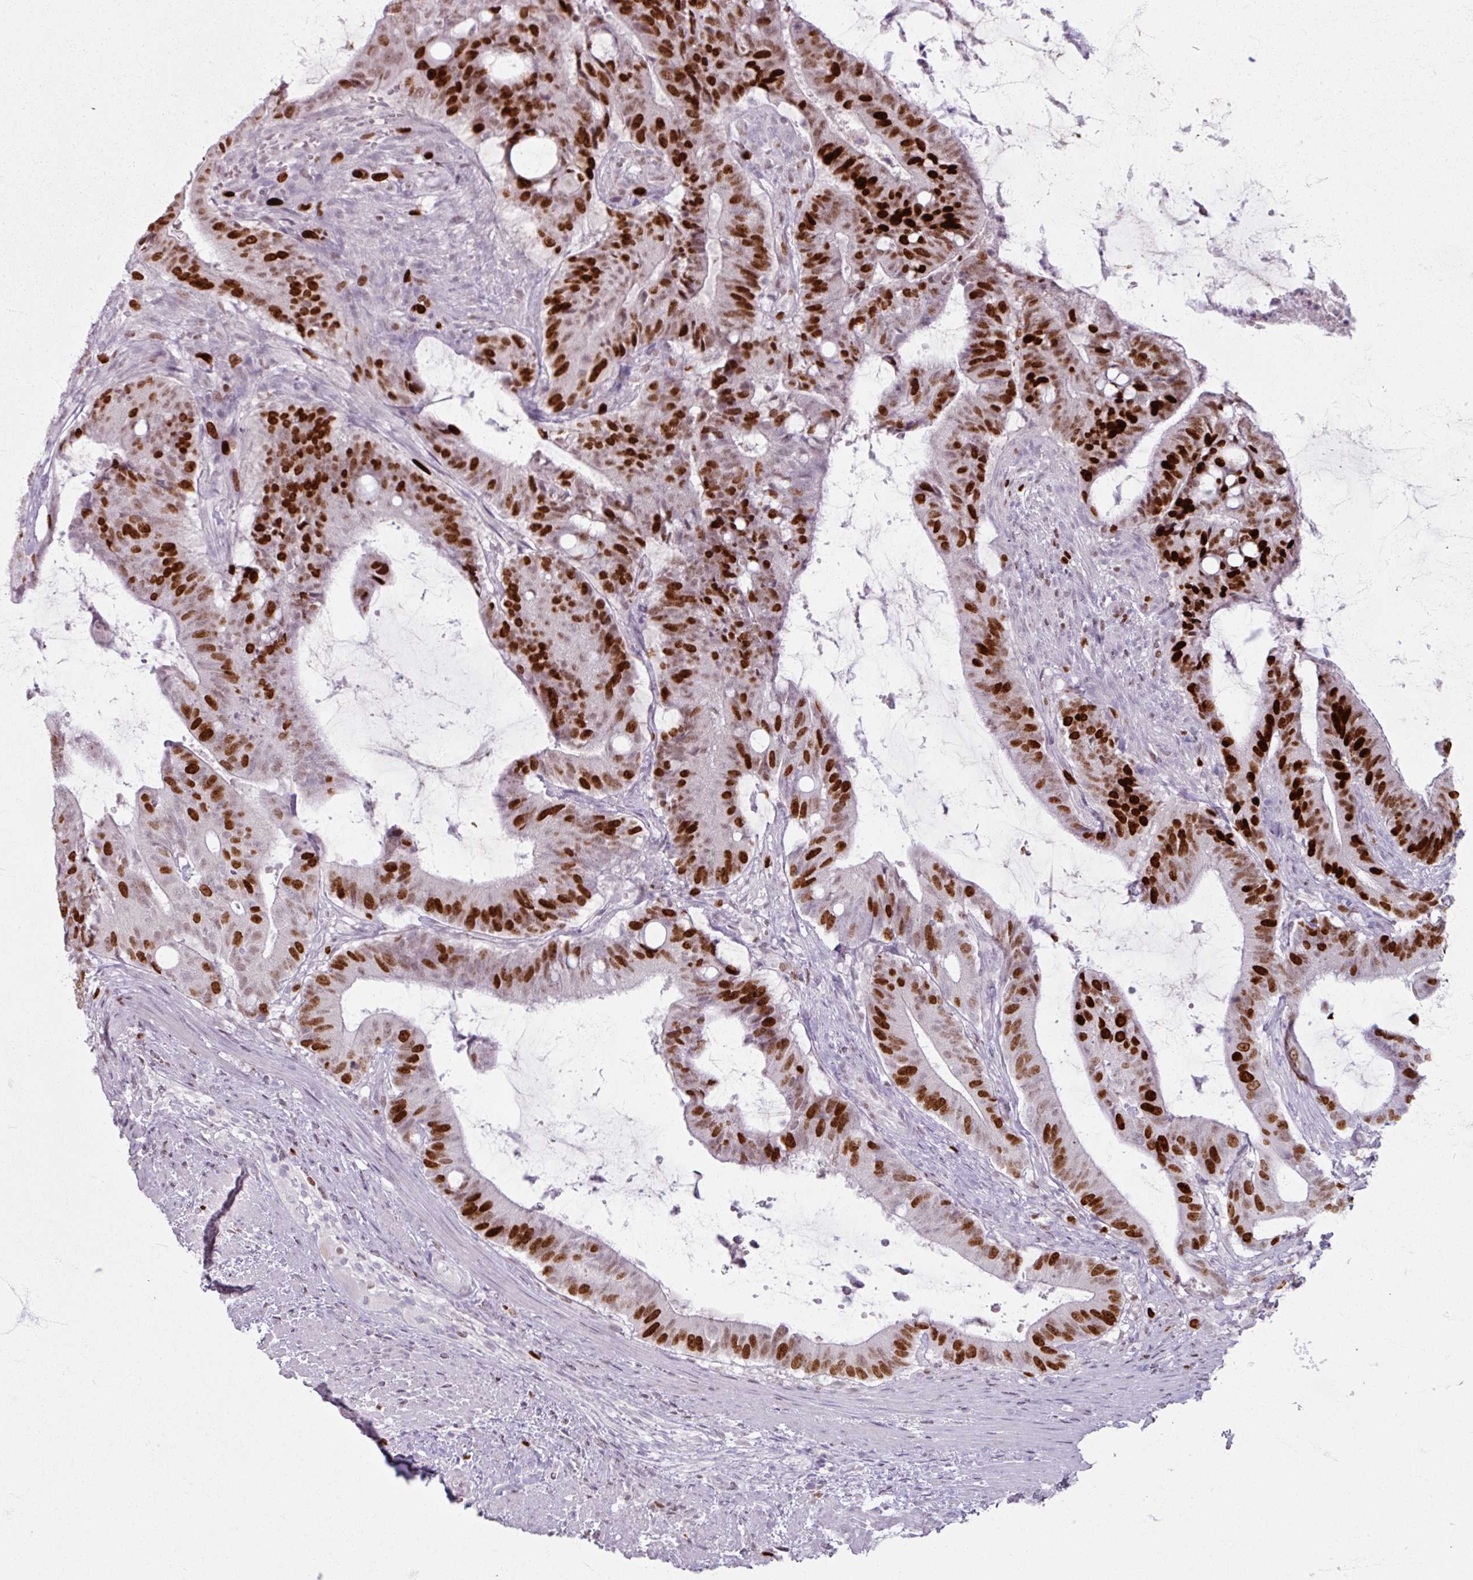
{"staining": {"intensity": "strong", "quantity": ">75%", "location": "nuclear"}, "tissue": "colorectal cancer", "cell_type": "Tumor cells", "image_type": "cancer", "snomed": [{"axis": "morphology", "description": "Adenocarcinoma, NOS"}, {"axis": "topography", "description": "Colon"}], "caption": "Brown immunohistochemical staining in human adenocarcinoma (colorectal) reveals strong nuclear positivity in approximately >75% of tumor cells. (Stains: DAB (3,3'-diaminobenzidine) in brown, nuclei in blue, Microscopy: brightfield microscopy at high magnification).", "gene": "ATAD2", "patient": {"sex": "female", "age": 43}}